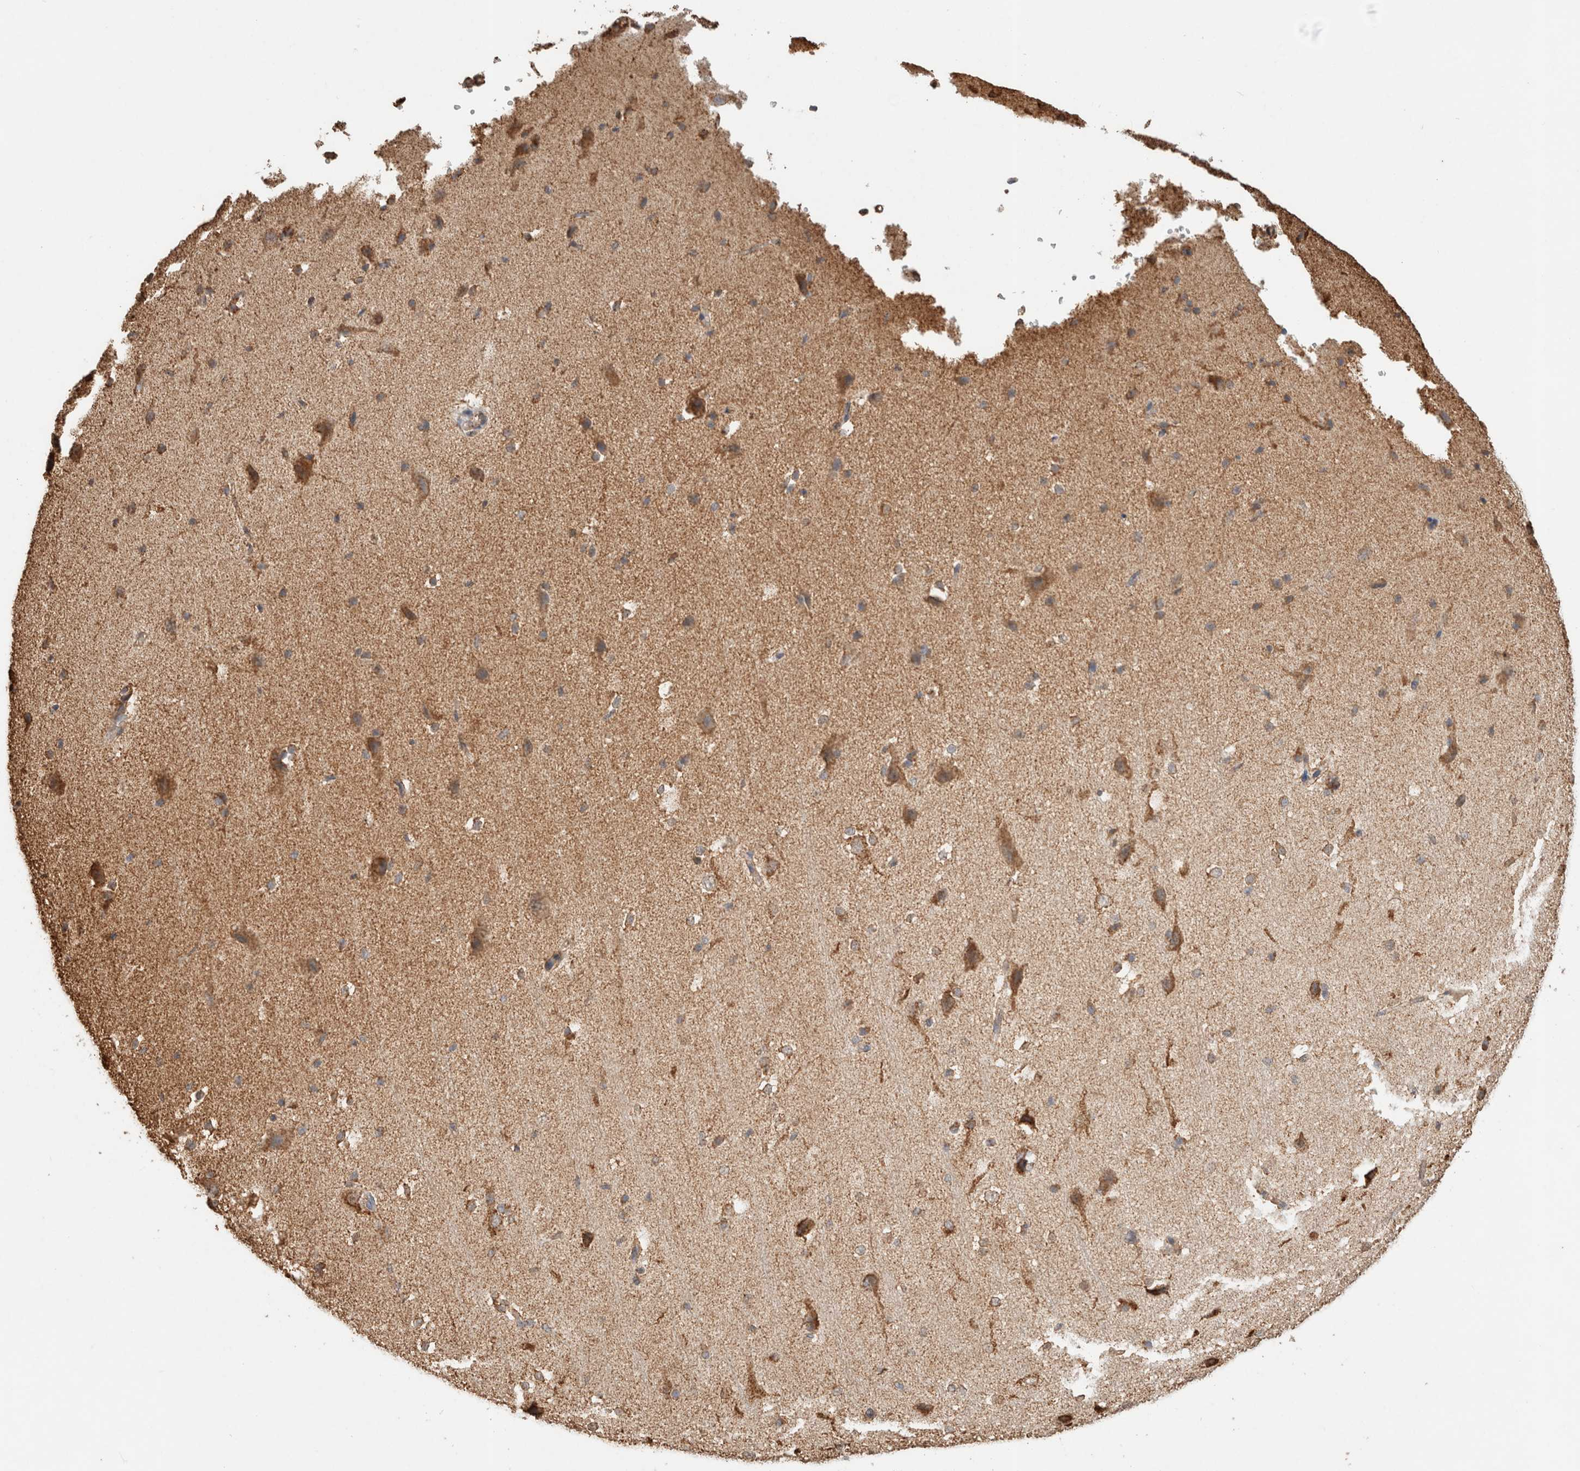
{"staining": {"intensity": "moderate", "quantity": ">75%", "location": "cytoplasmic/membranous"}, "tissue": "cerebral cortex", "cell_type": "Endothelial cells", "image_type": "normal", "snomed": [{"axis": "morphology", "description": "Normal tissue, NOS"}, {"axis": "morphology", "description": "Developmental malformation"}, {"axis": "topography", "description": "Cerebral cortex"}], "caption": "Immunohistochemical staining of unremarkable cerebral cortex shows medium levels of moderate cytoplasmic/membranous positivity in approximately >75% of endothelial cells.", "gene": "SDC2", "patient": {"sex": "female", "age": 30}}